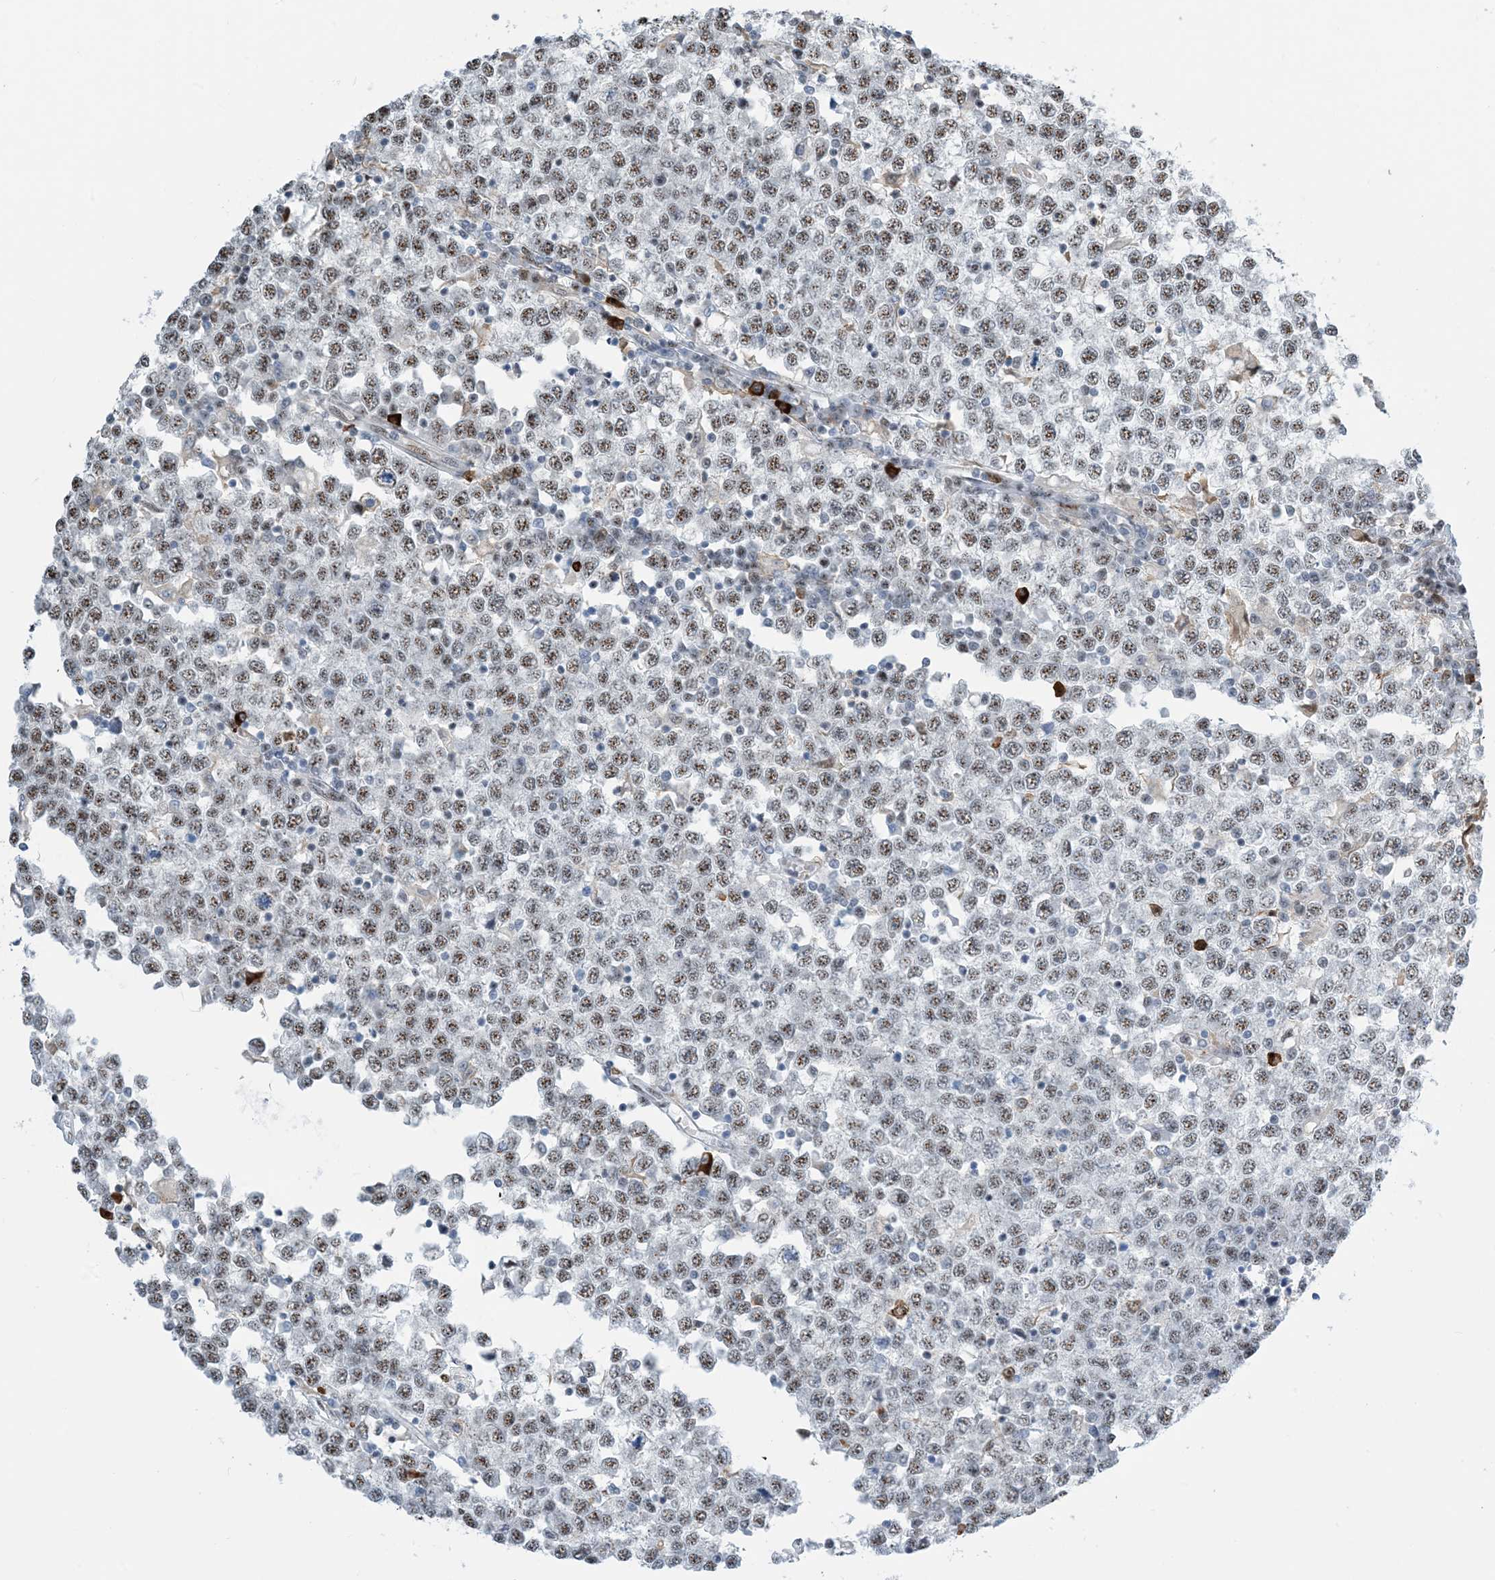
{"staining": {"intensity": "moderate", "quantity": "25%-75%", "location": "nuclear"}, "tissue": "testis cancer", "cell_type": "Tumor cells", "image_type": "cancer", "snomed": [{"axis": "morphology", "description": "Seminoma, NOS"}, {"axis": "topography", "description": "Testis"}], "caption": "Protein staining displays moderate nuclear expression in approximately 25%-75% of tumor cells in testis seminoma.", "gene": "HEMK1", "patient": {"sex": "male", "age": 65}}